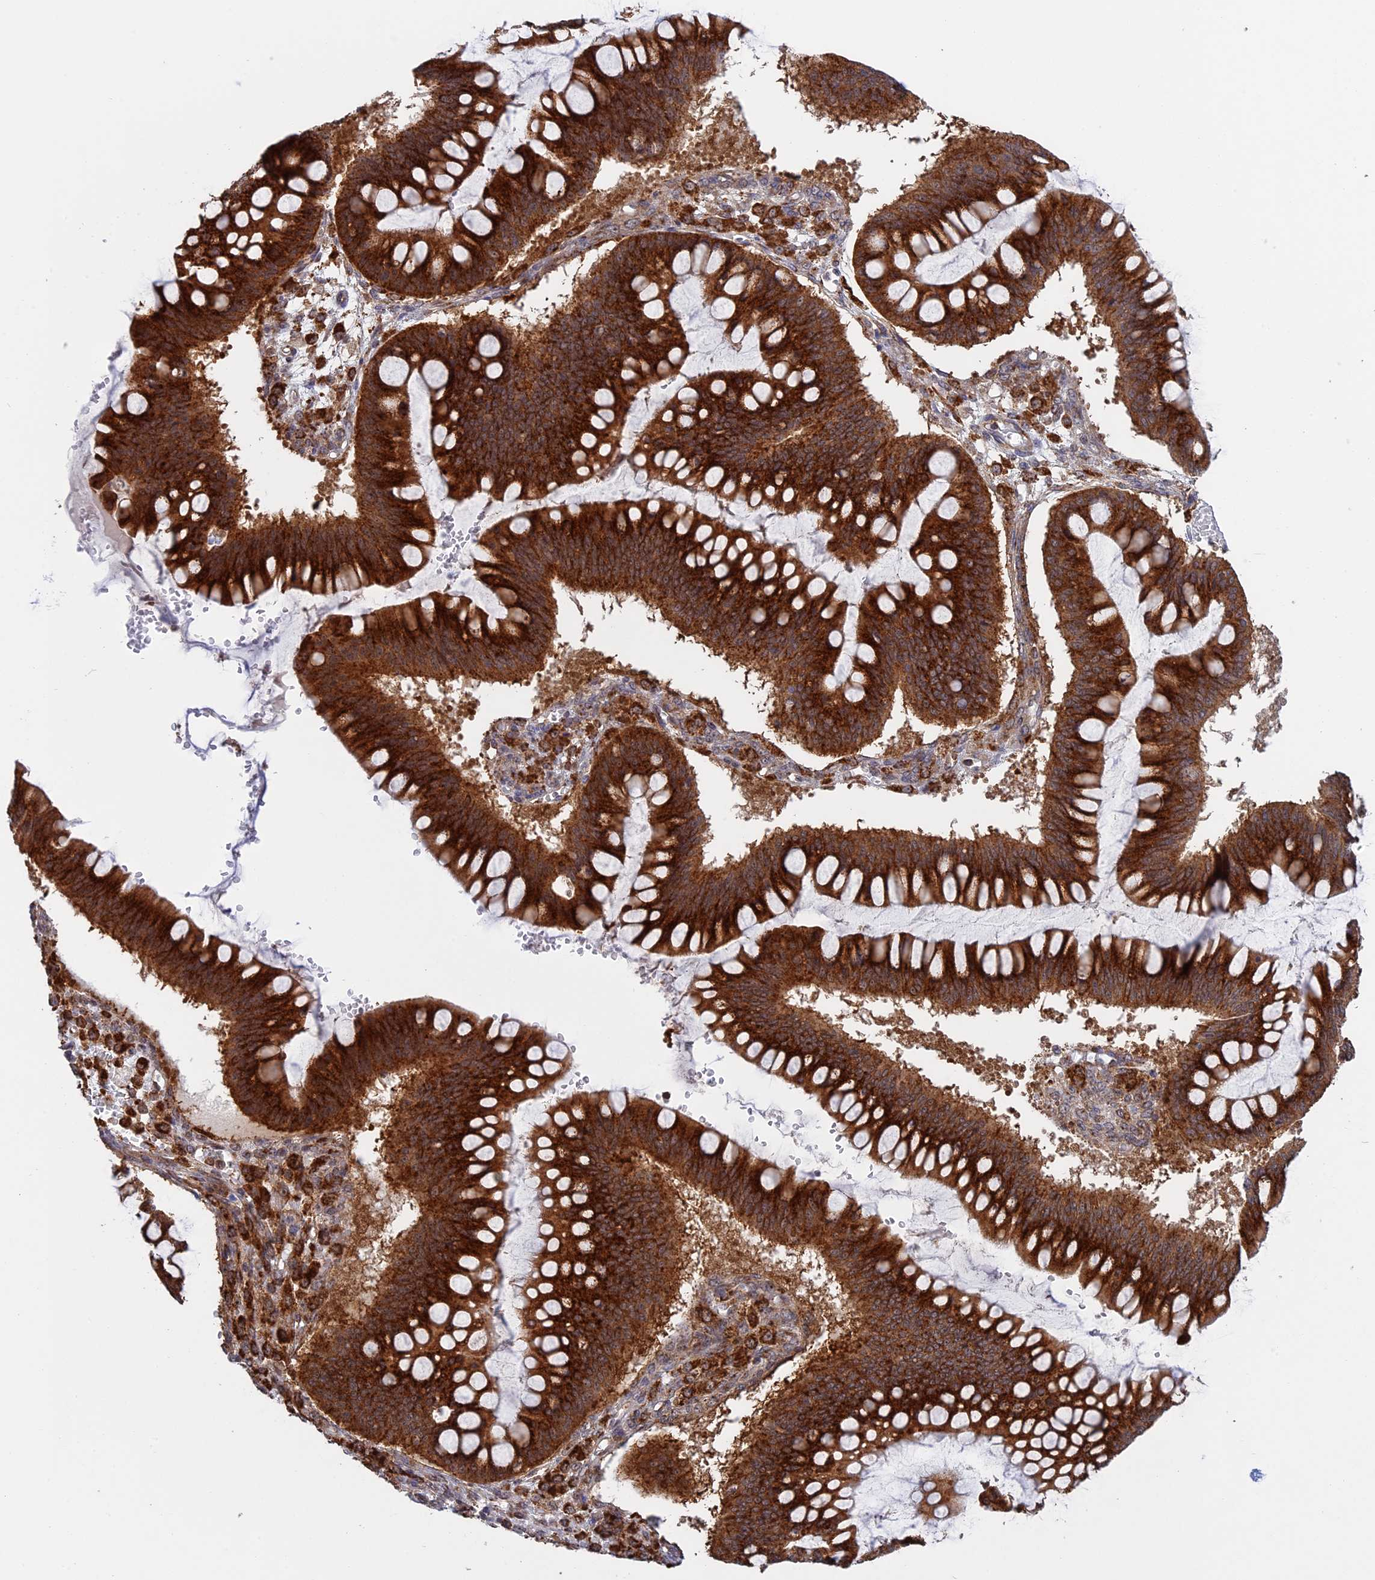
{"staining": {"intensity": "strong", "quantity": ">75%", "location": "cytoplasmic/membranous"}, "tissue": "ovarian cancer", "cell_type": "Tumor cells", "image_type": "cancer", "snomed": [{"axis": "morphology", "description": "Cystadenocarcinoma, mucinous, NOS"}, {"axis": "topography", "description": "Ovary"}], "caption": "An immunohistochemistry (IHC) image of tumor tissue is shown. Protein staining in brown labels strong cytoplasmic/membranous positivity in ovarian mucinous cystadenocarcinoma within tumor cells.", "gene": "CLINT1", "patient": {"sex": "female", "age": 73}}